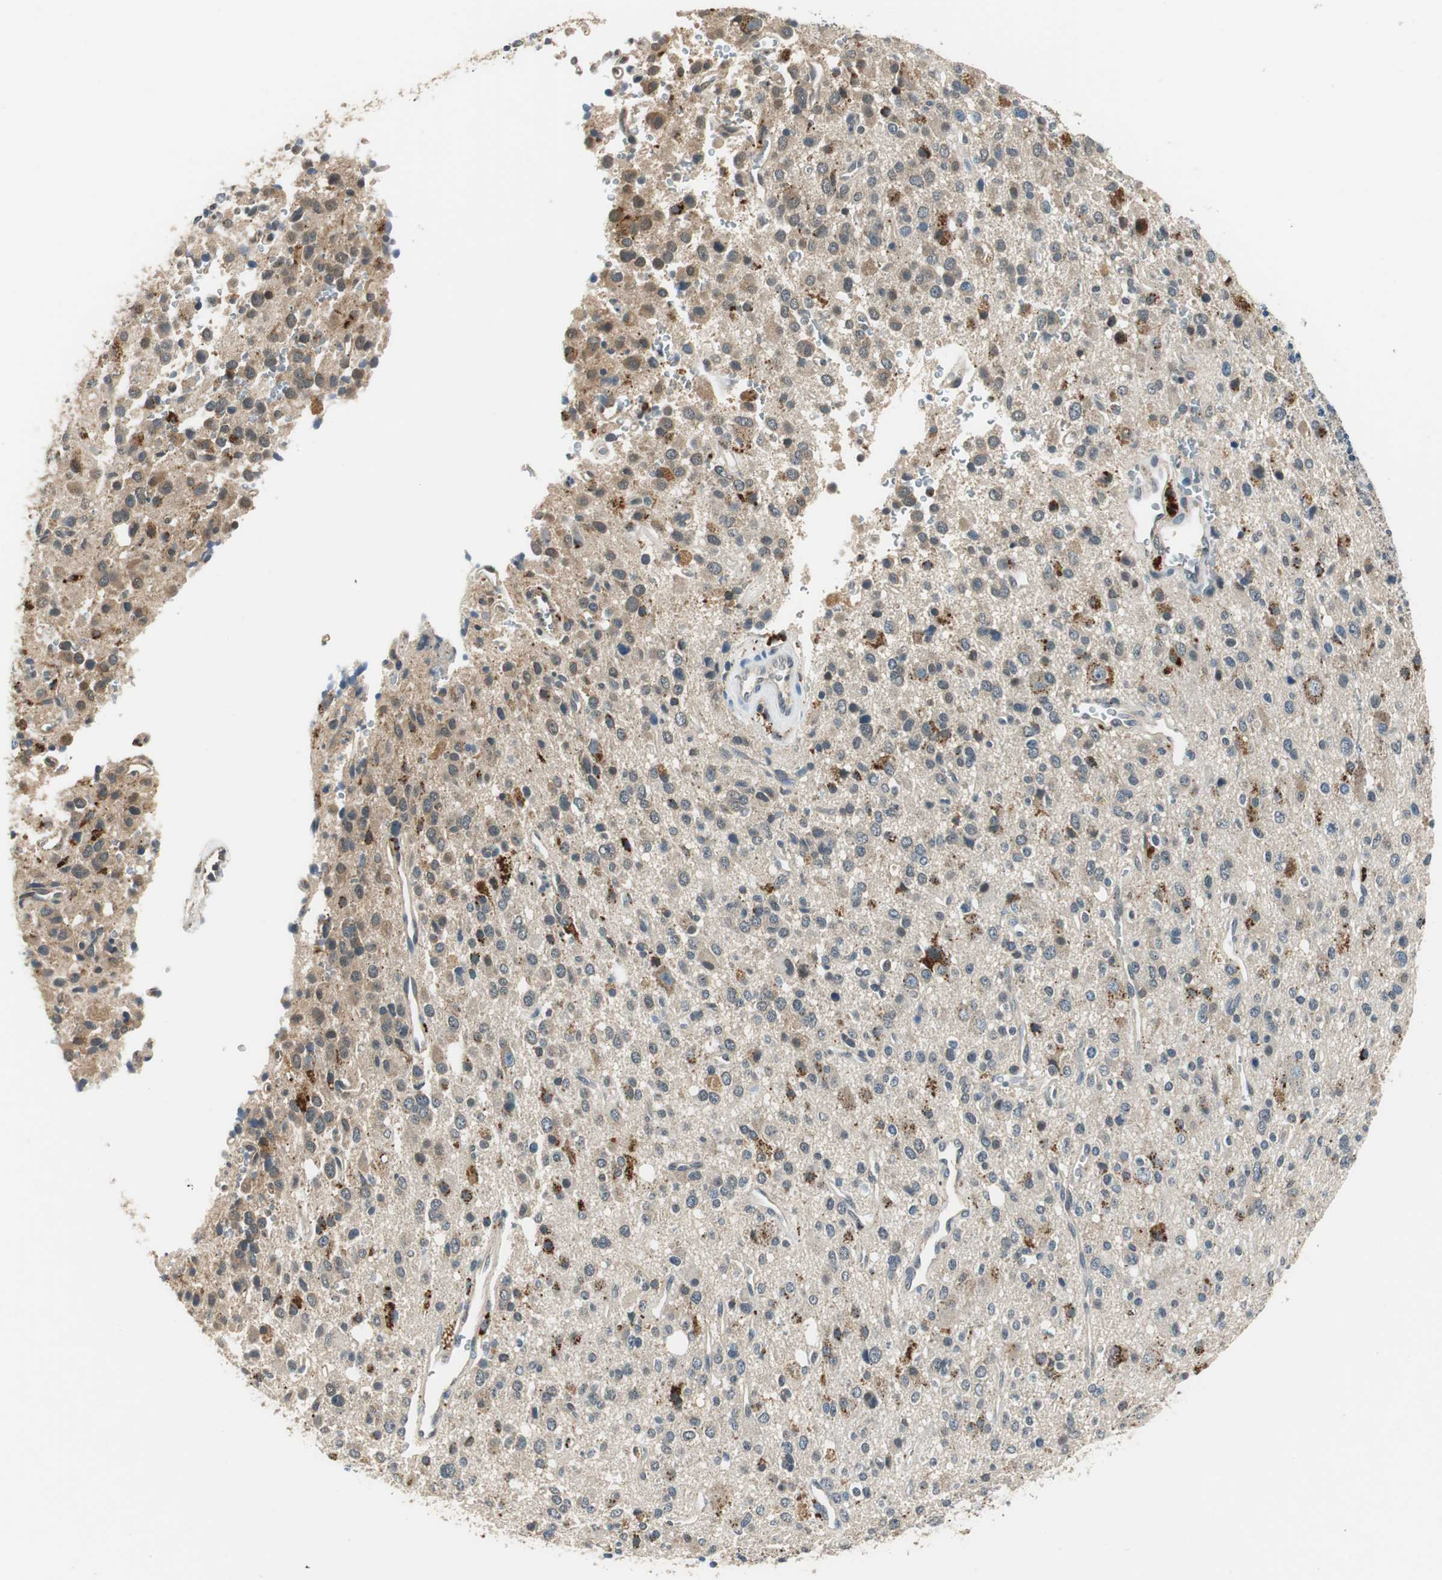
{"staining": {"intensity": "moderate", "quantity": "25%-75%", "location": "cytoplasmic/membranous"}, "tissue": "glioma", "cell_type": "Tumor cells", "image_type": "cancer", "snomed": [{"axis": "morphology", "description": "Glioma, malignant, High grade"}, {"axis": "topography", "description": "Brain"}], "caption": "Human malignant glioma (high-grade) stained with a brown dye reveals moderate cytoplasmic/membranous positive staining in approximately 25%-75% of tumor cells.", "gene": "NIT1", "patient": {"sex": "male", "age": 47}}